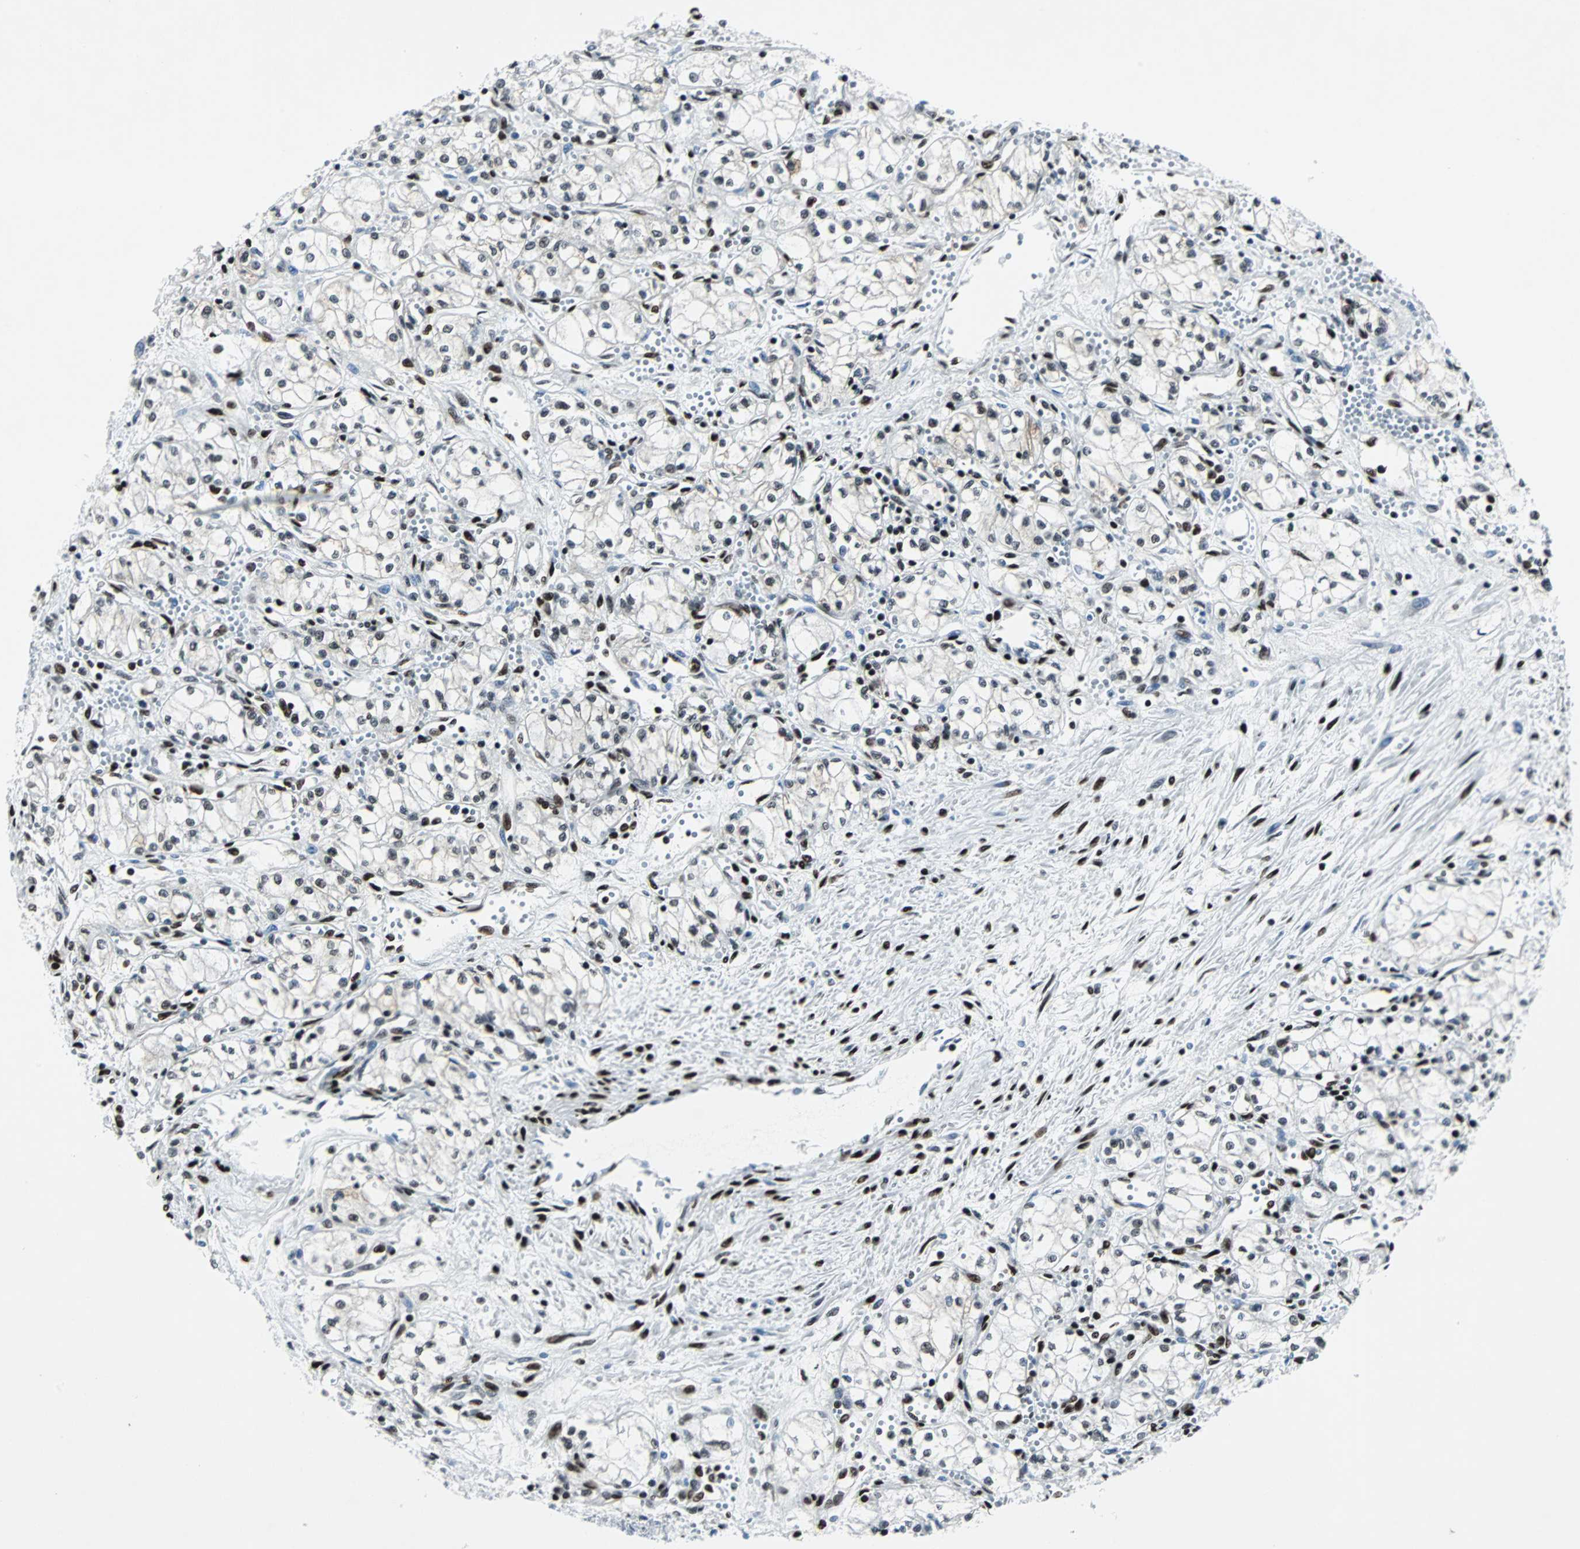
{"staining": {"intensity": "moderate", "quantity": "25%-75%", "location": "nuclear"}, "tissue": "renal cancer", "cell_type": "Tumor cells", "image_type": "cancer", "snomed": [{"axis": "morphology", "description": "Normal tissue, NOS"}, {"axis": "morphology", "description": "Adenocarcinoma, NOS"}, {"axis": "topography", "description": "Kidney"}], "caption": "Renal adenocarcinoma stained for a protein reveals moderate nuclear positivity in tumor cells.", "gene": "MEF2D", "patient": {"sex": "male", "age": 59}}